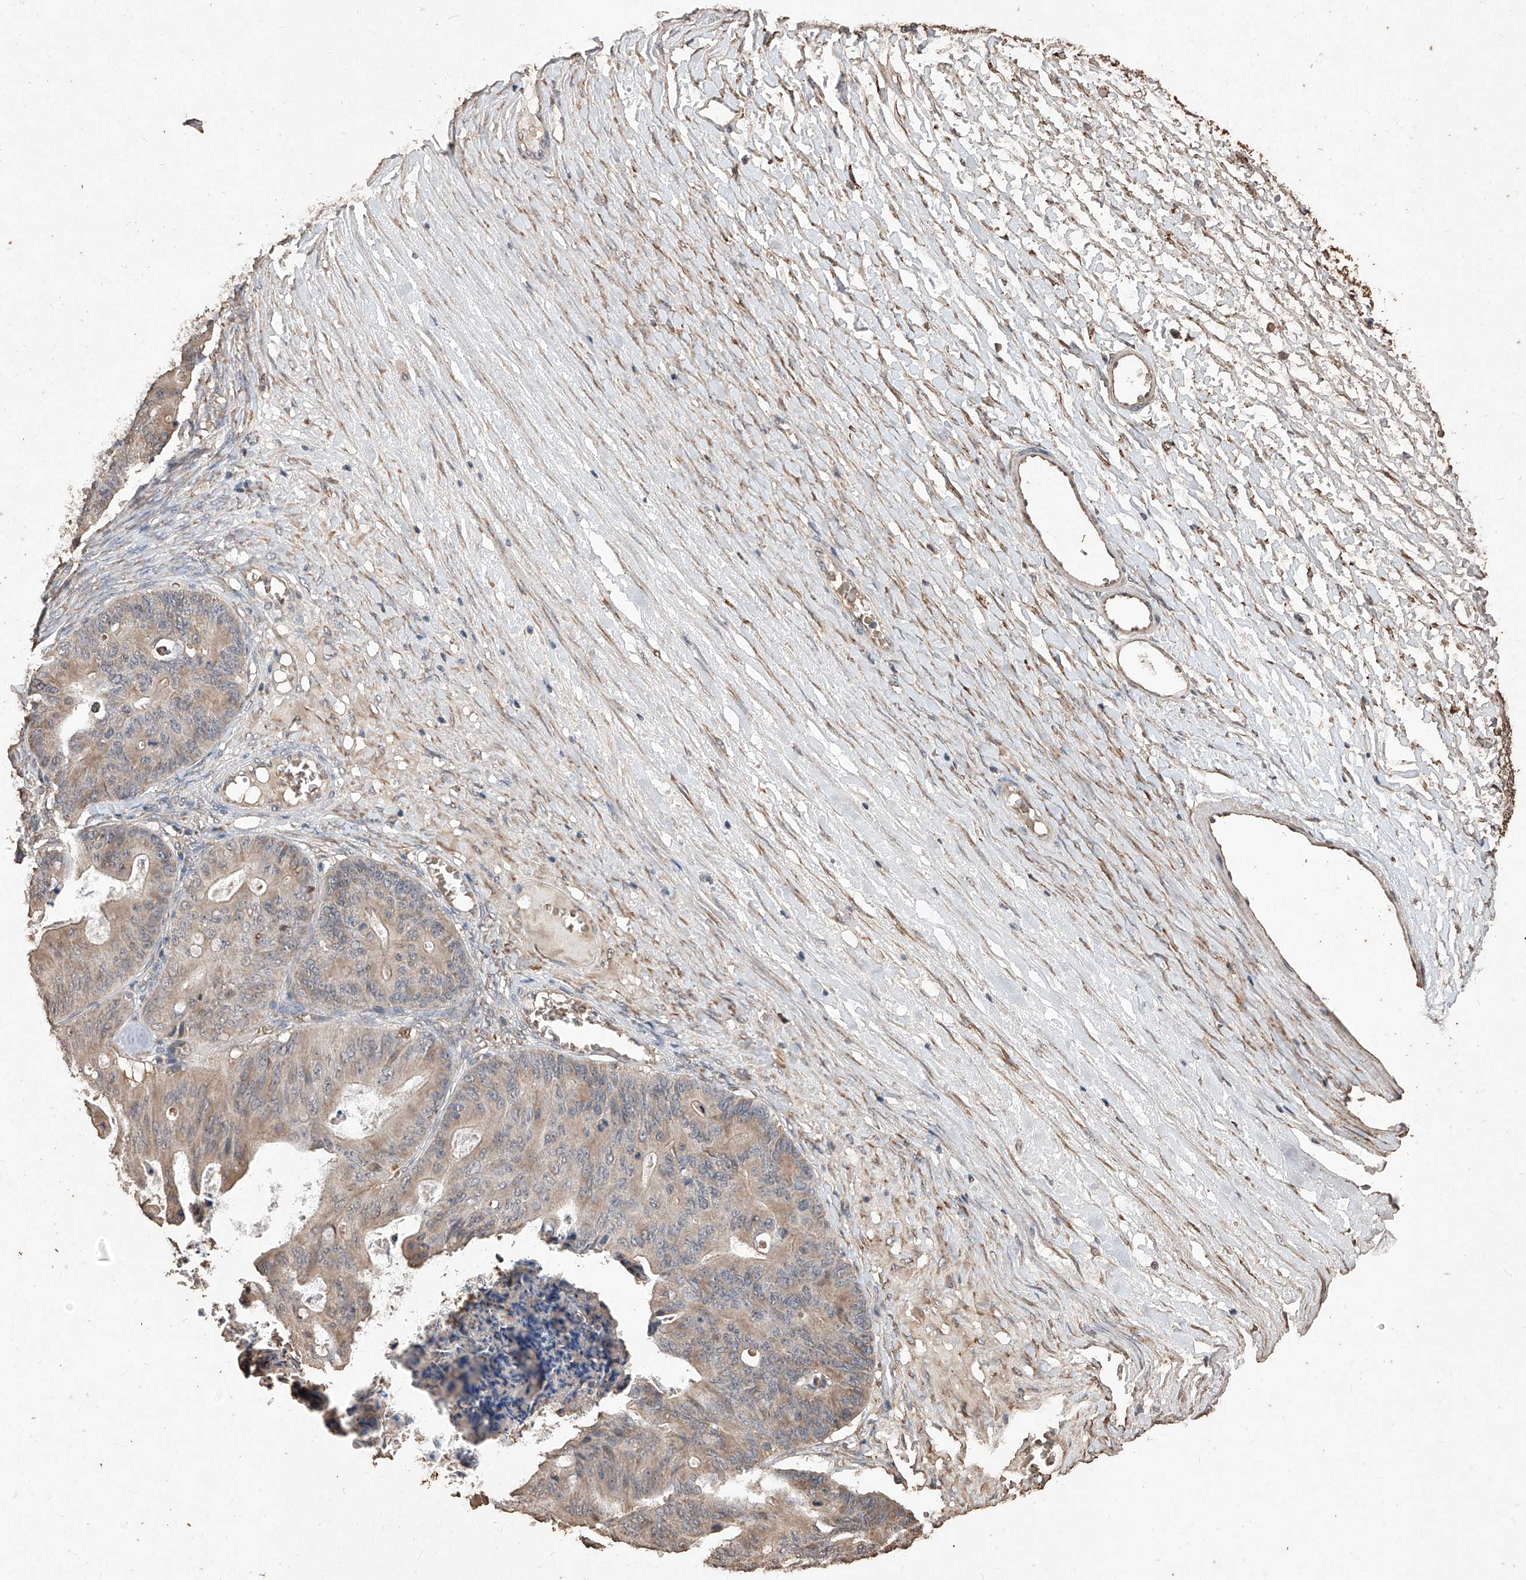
{"staining": {"intensity": "weak", "quantity": "25%-75%", "location": "cytoplasmic/membranous"}, "tissue": "ovarian cancer", "cell_type": "Tumor cells", "image_type": "cancer", "snomed": [{"axis": "morphology", "description": "Cystadenocarcinoma, mucinous, NOS"}, {"axis": "topography", "description": "Ovary"}], "caption": "Mucinous cystadenocarcinoma (ovarian) stained for a protein reveals weak cytoplasmic/membranous positivity in tumor cells.", "gene": "EML1", "patient": {"sex": "female", "age": 37}}